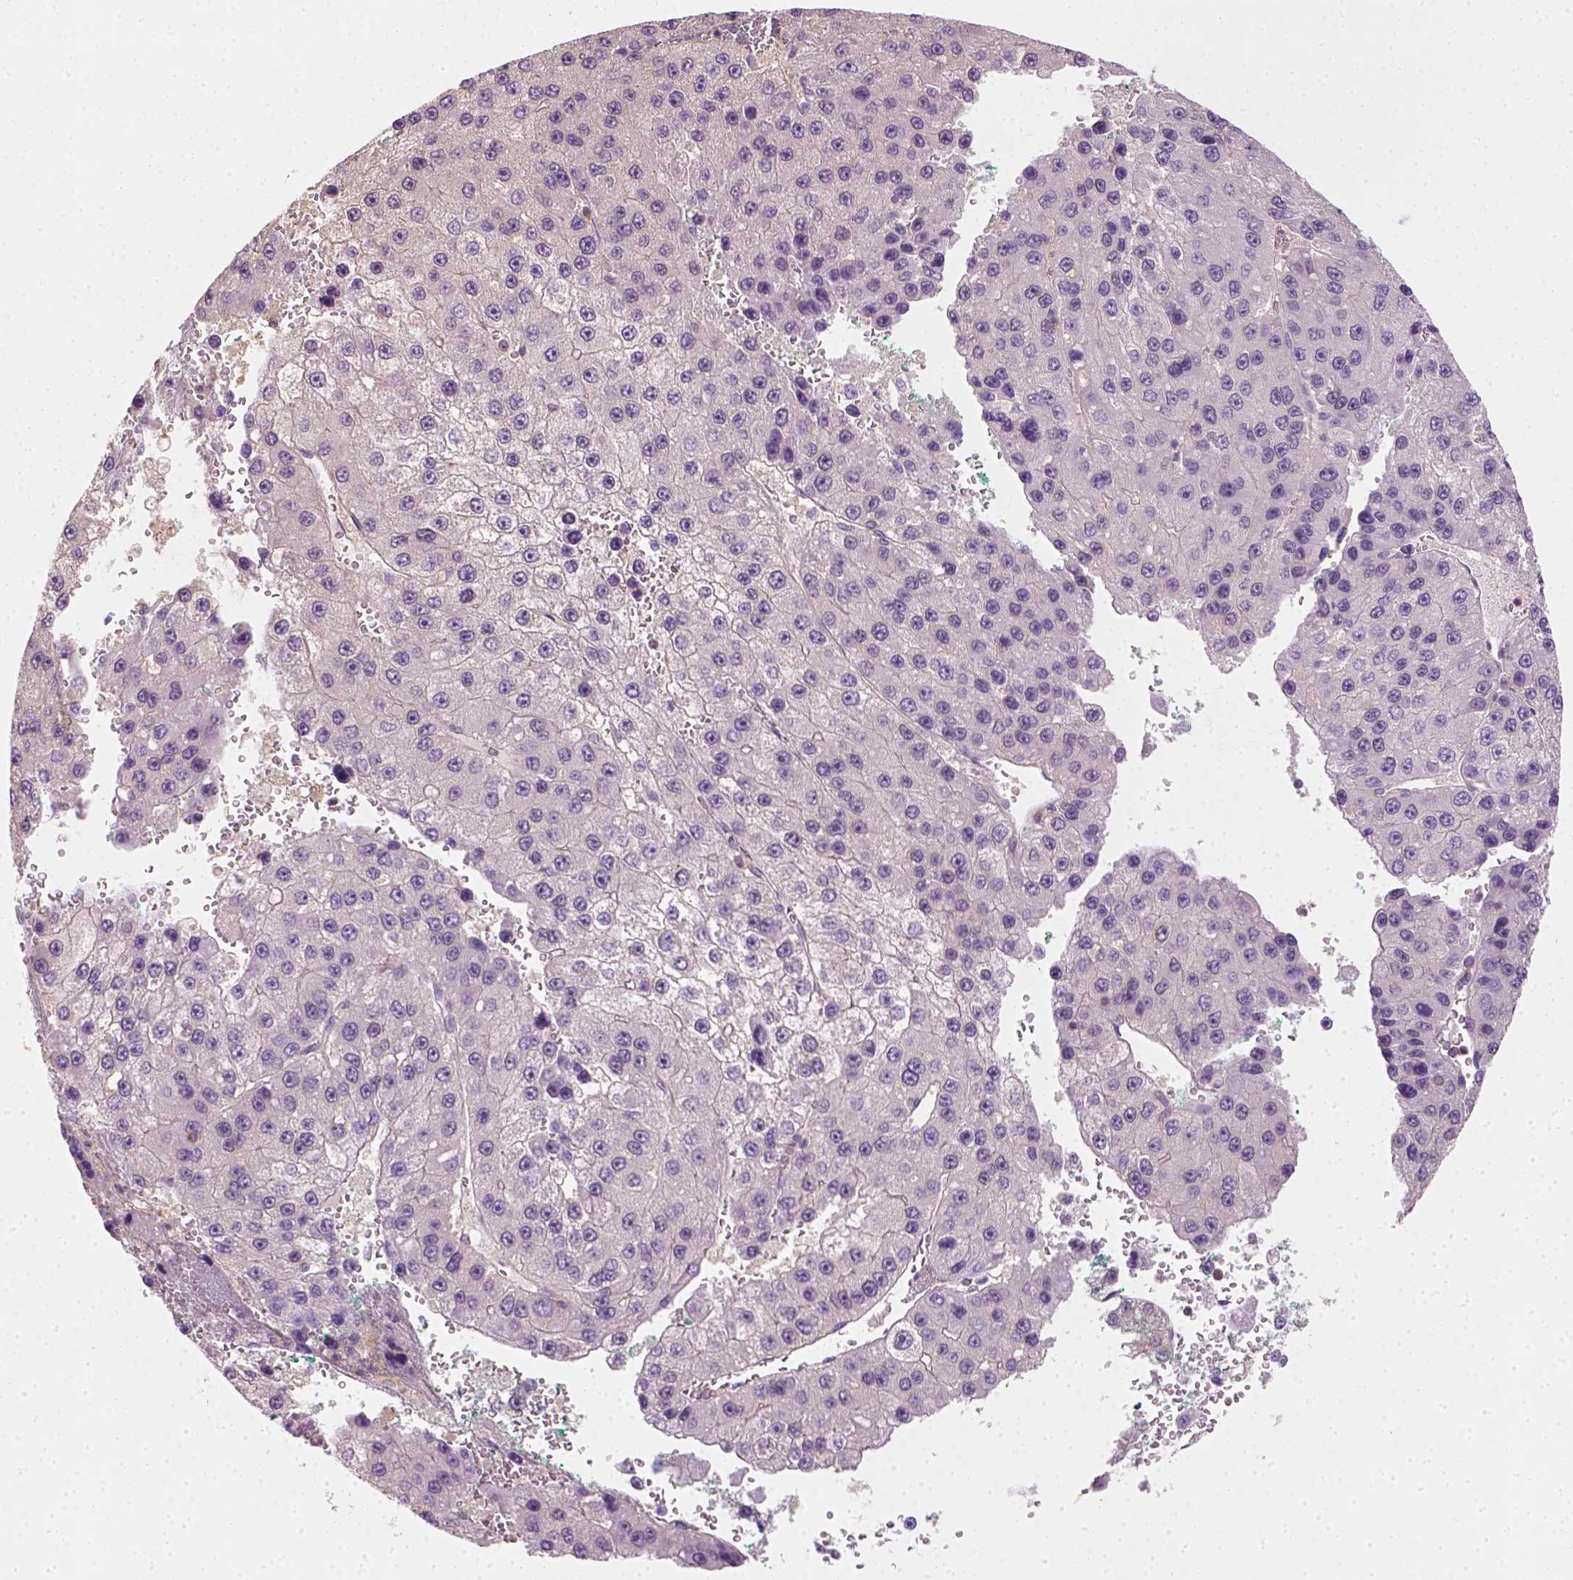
{"staining": {"intensity": "negative", "quantity": "none", "location": "none"}, "tissue": "liver cancer", "cell_type": "Tumor cells", "image_type": "cancer", "snomed": [{"axis": "morphology", "description": "Carcinoma, Hepatocellular, NOS"}, {"axis": "topography", "description": "Liver"}], "caption": "A high-resolution photomicrograph shows IHC staining of liver cancer (hepatocellular carcinoma), which shows no significant expression in tumor cells.", "gene": "EPHB1", "patient": {"sex": "female", "age": 73}}